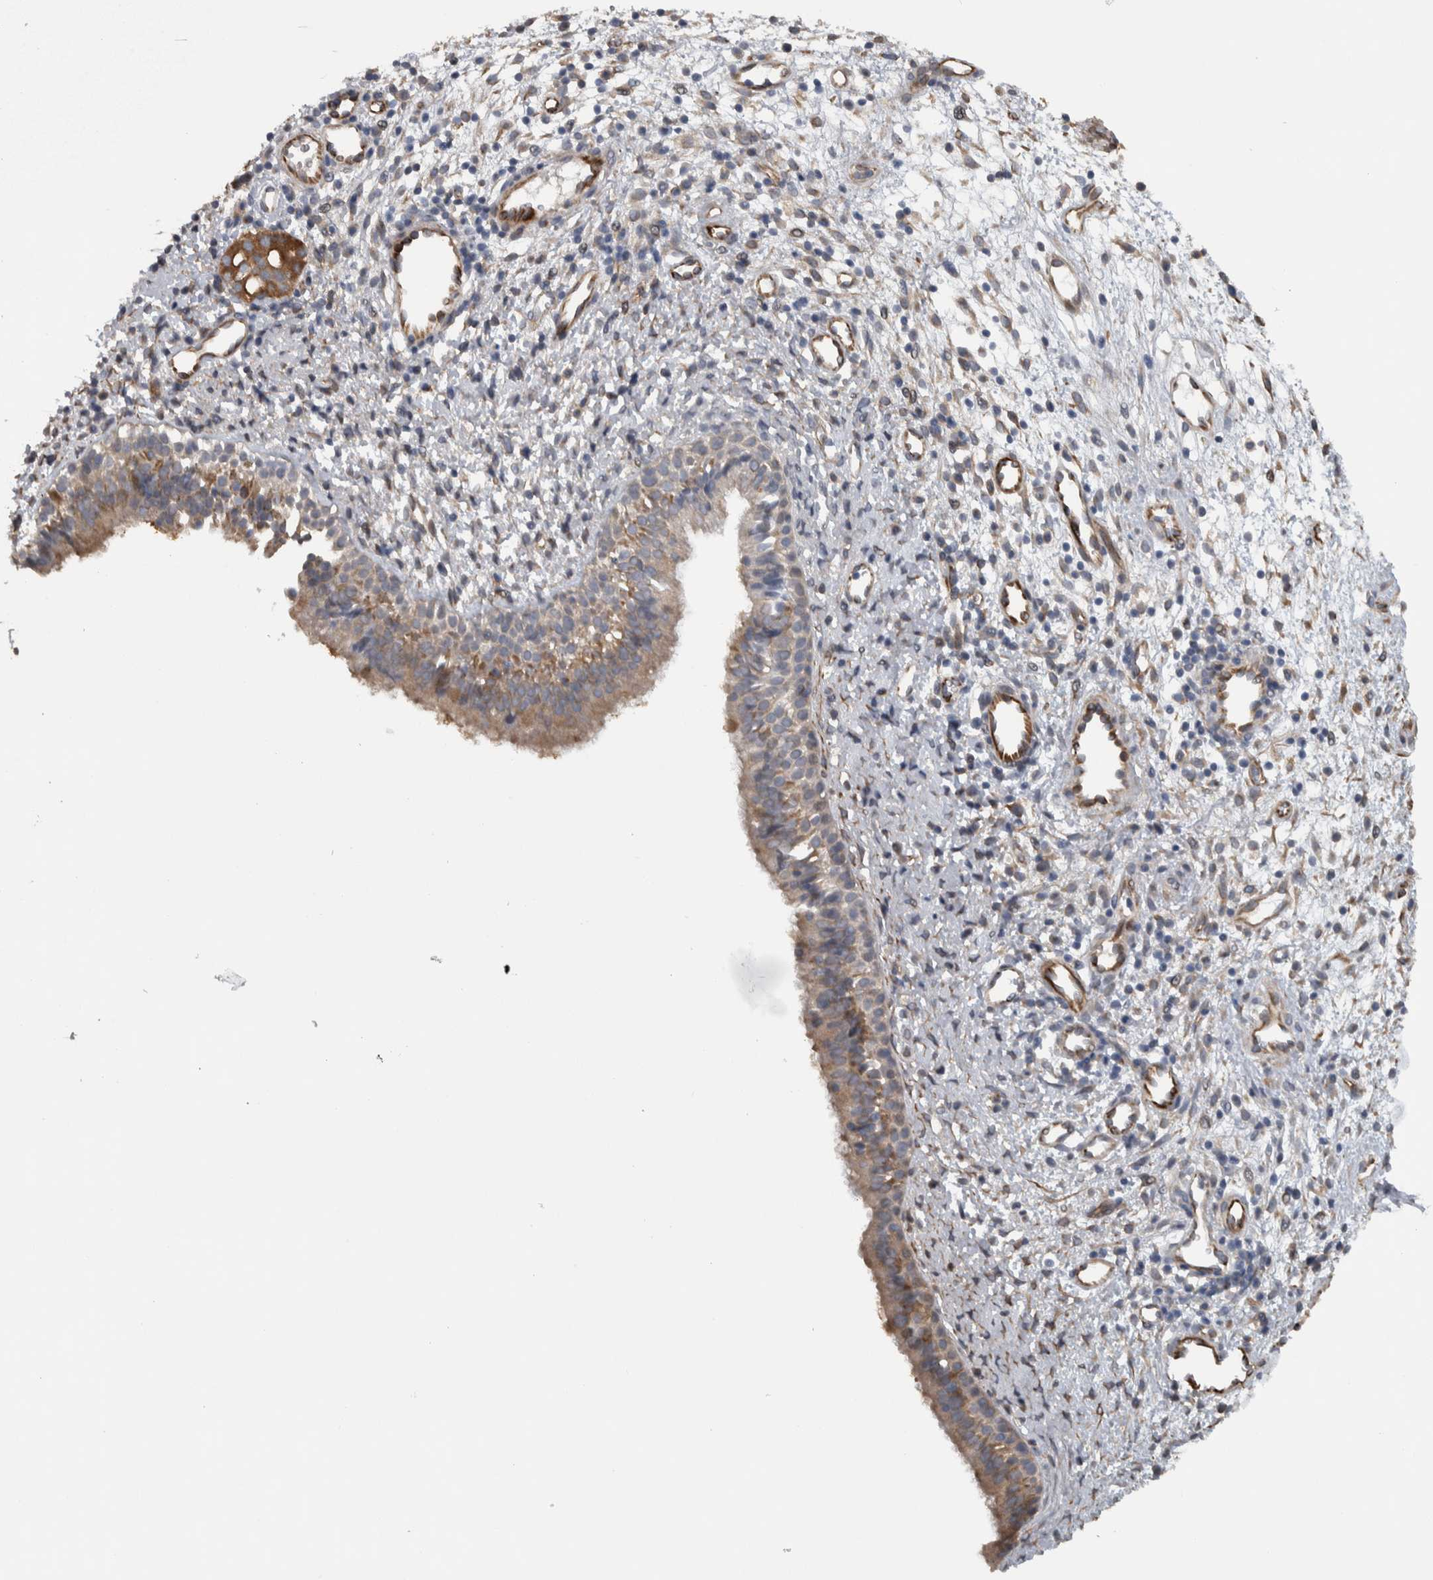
{"staining": {"intensity": "weak", "quantity": ">75%", "location": "cytoplasmic/membranous"}, "tissue": "nasopharynx", "cell_type": "Respiratory epithelial cells", "image_type": "normal", "snomed": [{"axis": "morphology", "description": "Normal tissue, NOS"}, {"axis": "topography", "description": "Nasopharynx"}], "caption": "This is an image of immunohistochemistry (IHC) staining of benign nasopharynx, which shows weak positivity in the cytoplasmic/membranous of respiratory epithelial cells.", "gene": "NT5C2", "patient": {"sex": "male", "age": 22}}